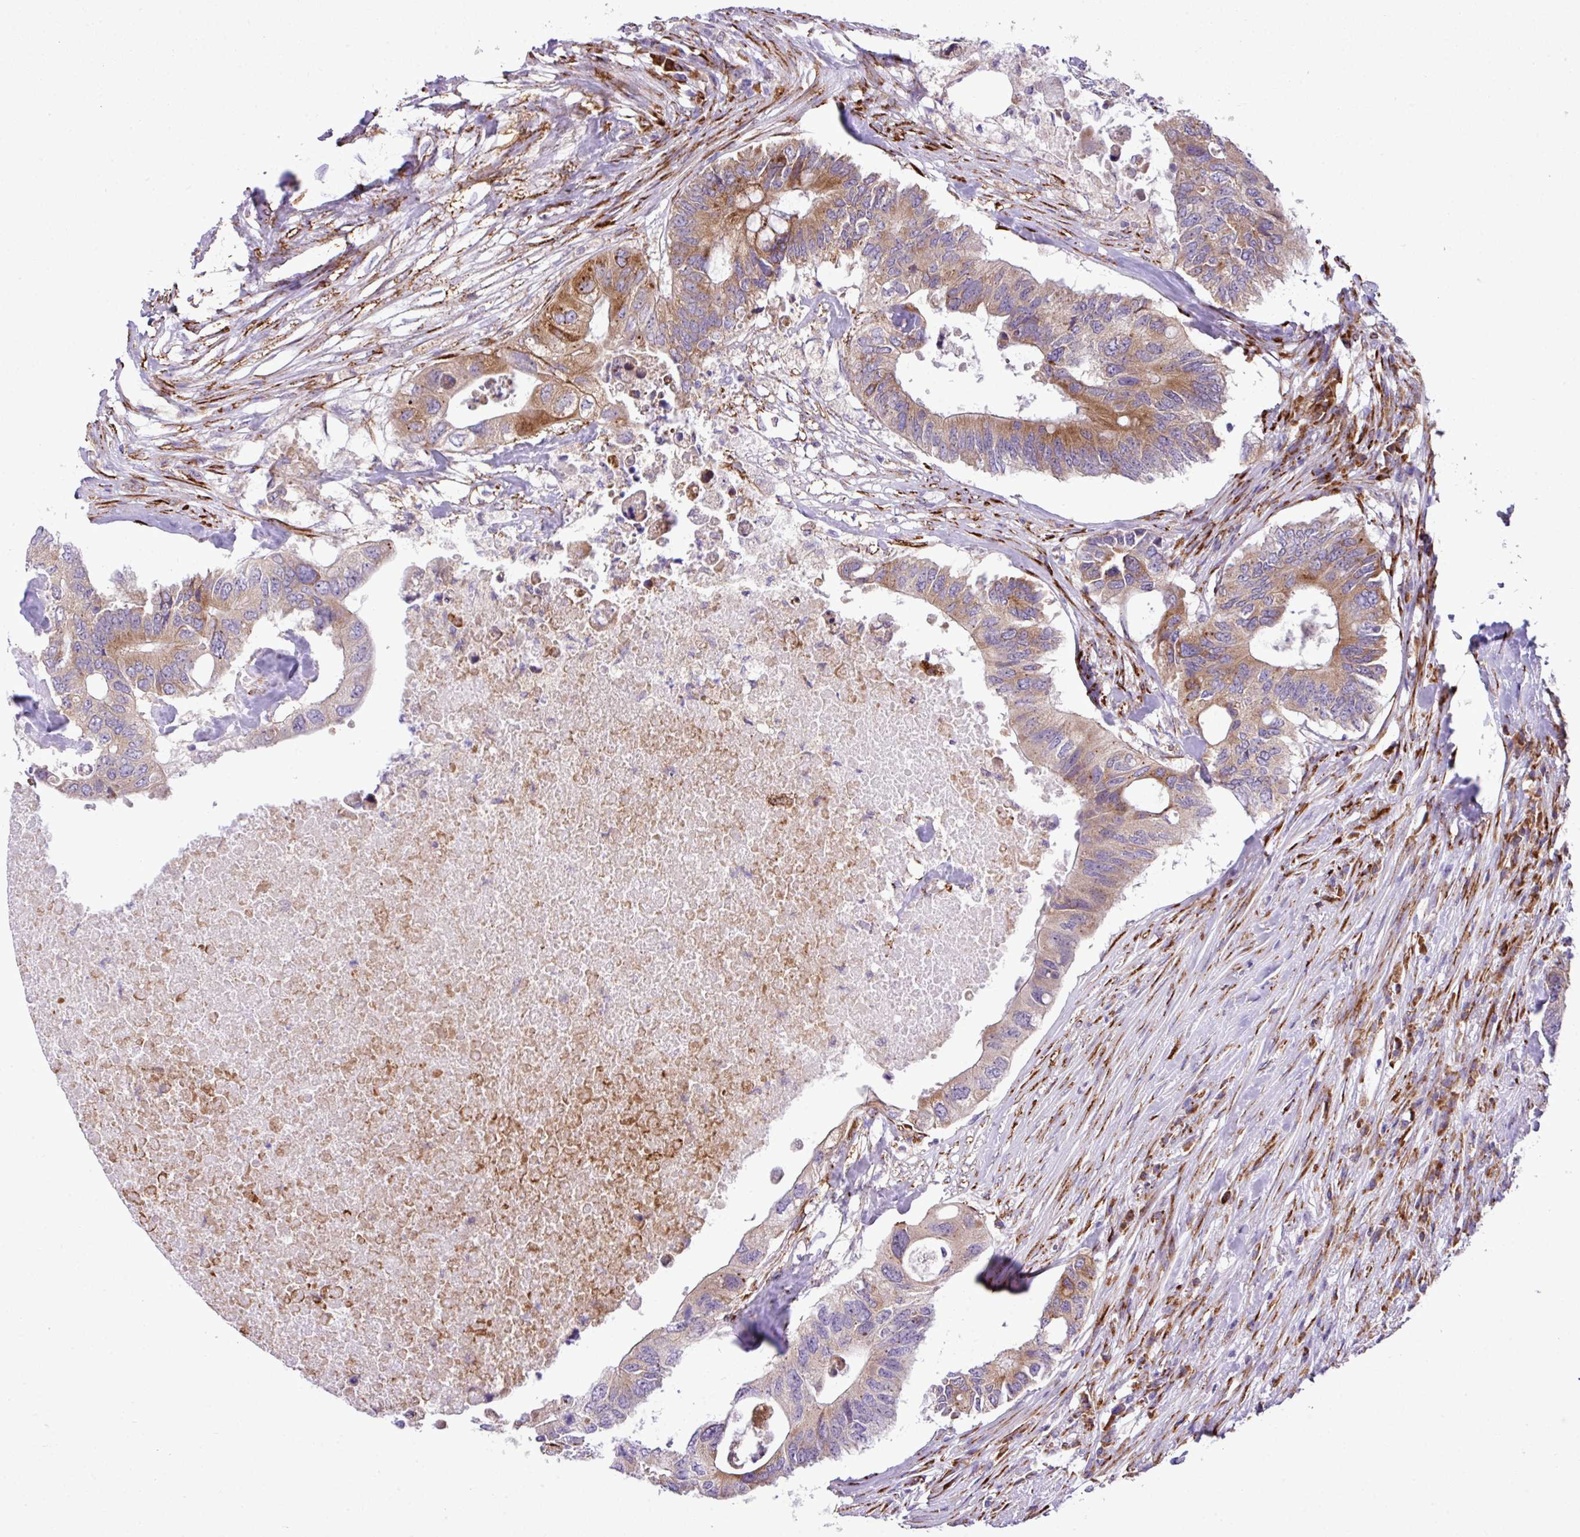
{"staining": {"intensity": "moderate", "quantity": "25%-75%", "location": "cytoplasmic/membranous"}, "tissue": "colorectal cancer", "cell_type": "Tumor cells", "image_type": "cancer", "snomed": [{"axis": "morphology", "description": "Adenocarcinoma, NOS"}, {"axis": "topography", "description": "Colon"}], "caption": "A brown stain highlights moderate cytoplasmic/membranous staining of a protein in human colorectal cancer tumor cells. Using DAB (brown) and hematoxylin (blue) stains, captured at high magnification using brightfield microscopy.", "gene": "CFAP97", "patient": {"sex": "male", "age": 71}}